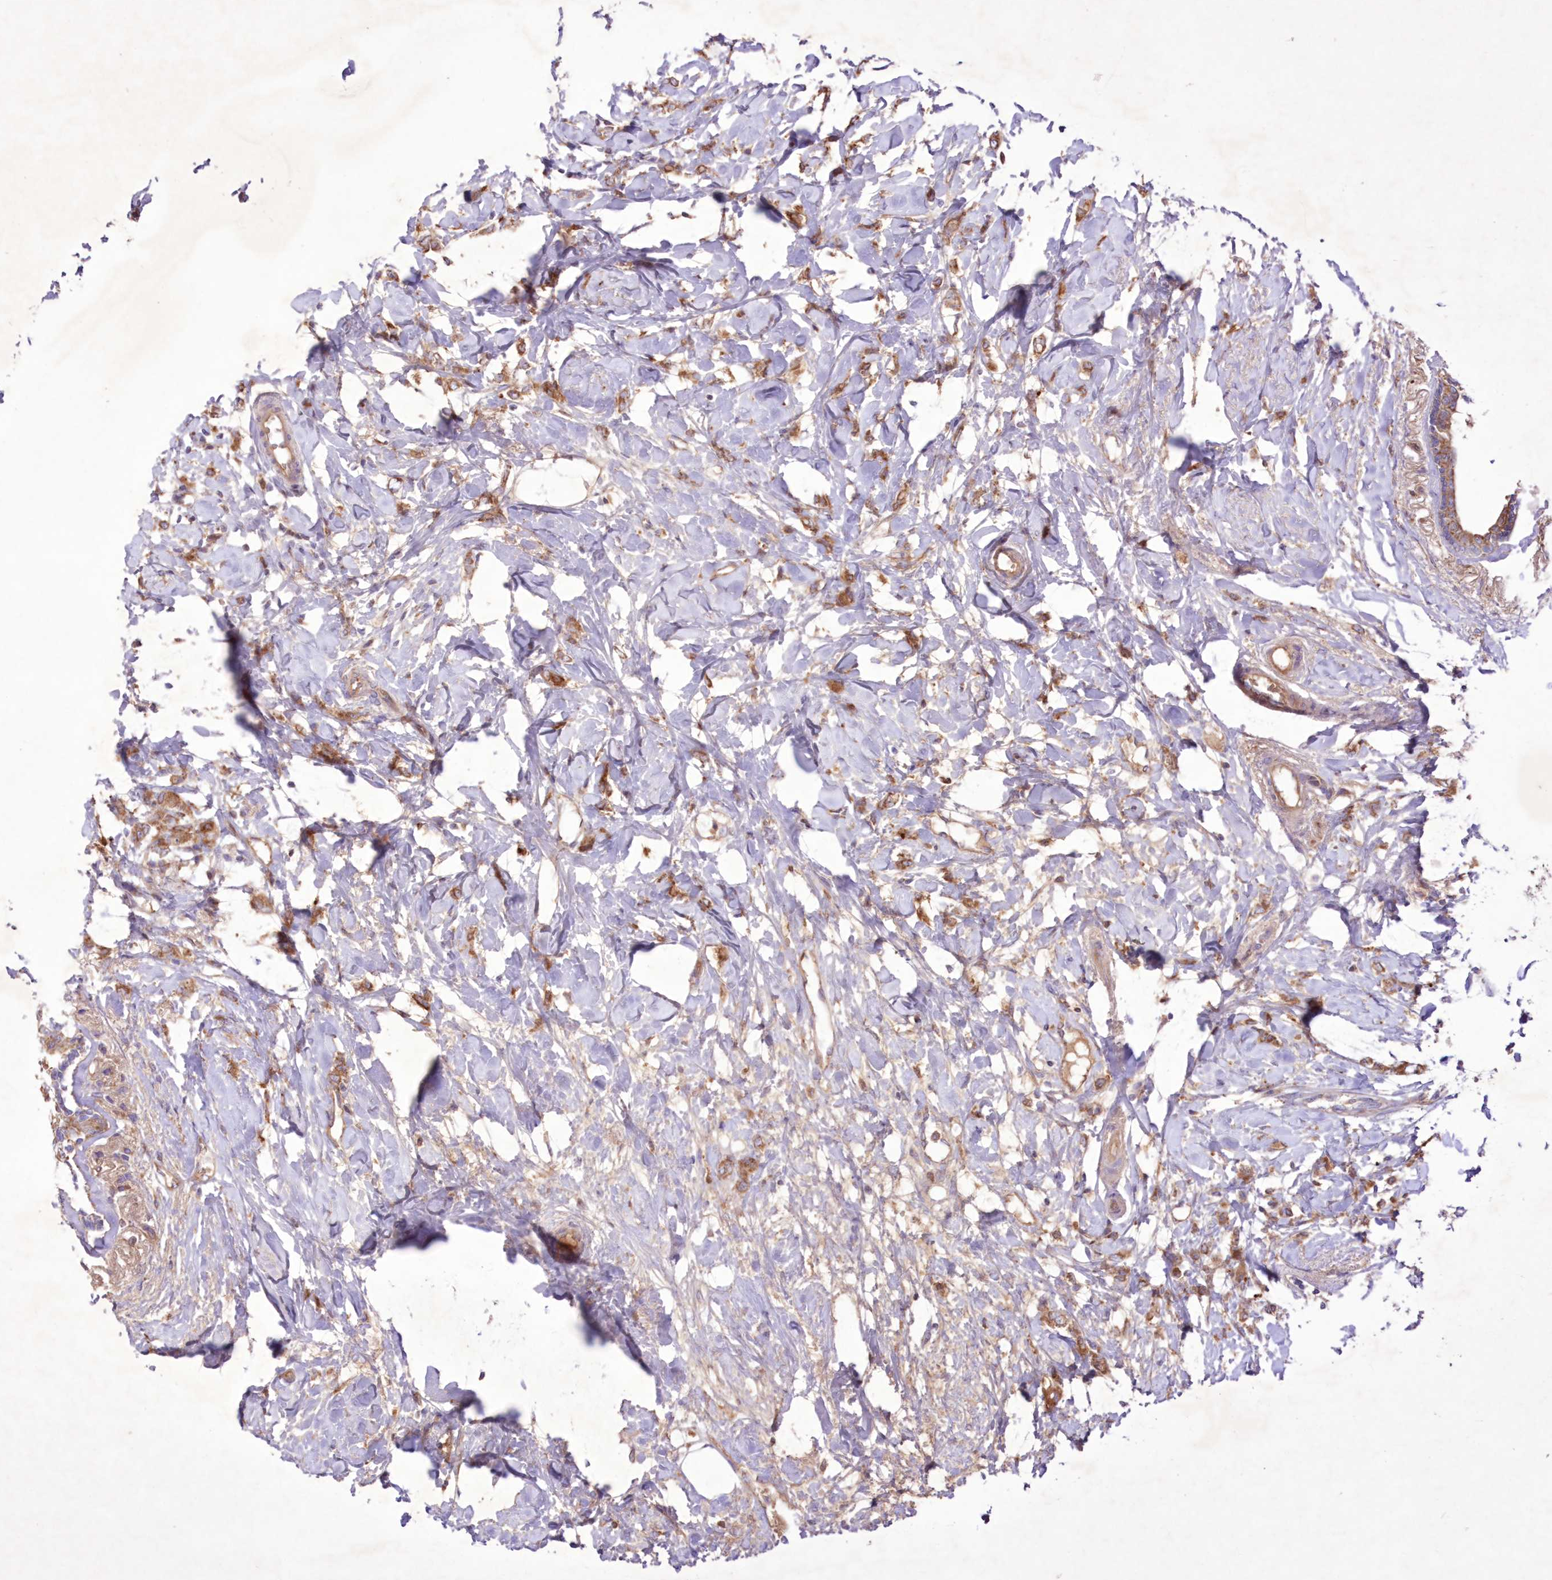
{"staining": {"intensity": "moderate", "quantity": ">75%", "location": "cytoplasmic/membranous"}, "tissue": "breast cancer", "cell_type": "Tumor cells", "image_type": "cancer", "snomed": [{"axis": "morphology", "description": "Normal tissue, NOS"}, {"axis": "morphology", "description": "Lobular carcinoma"}, {"axis": "topography", "description": "Breast"}], "caption": "Immunohistochemistry (IHC) (DAB (3,3'-diaminobenzidine)) staining of breast lobular carcinoma reveals moderate cytoplasmic/membranous protein staining in about >75% of tumor cells.", "gene": "FCHO2", "patient": {"sex": "female", "age": 47}}